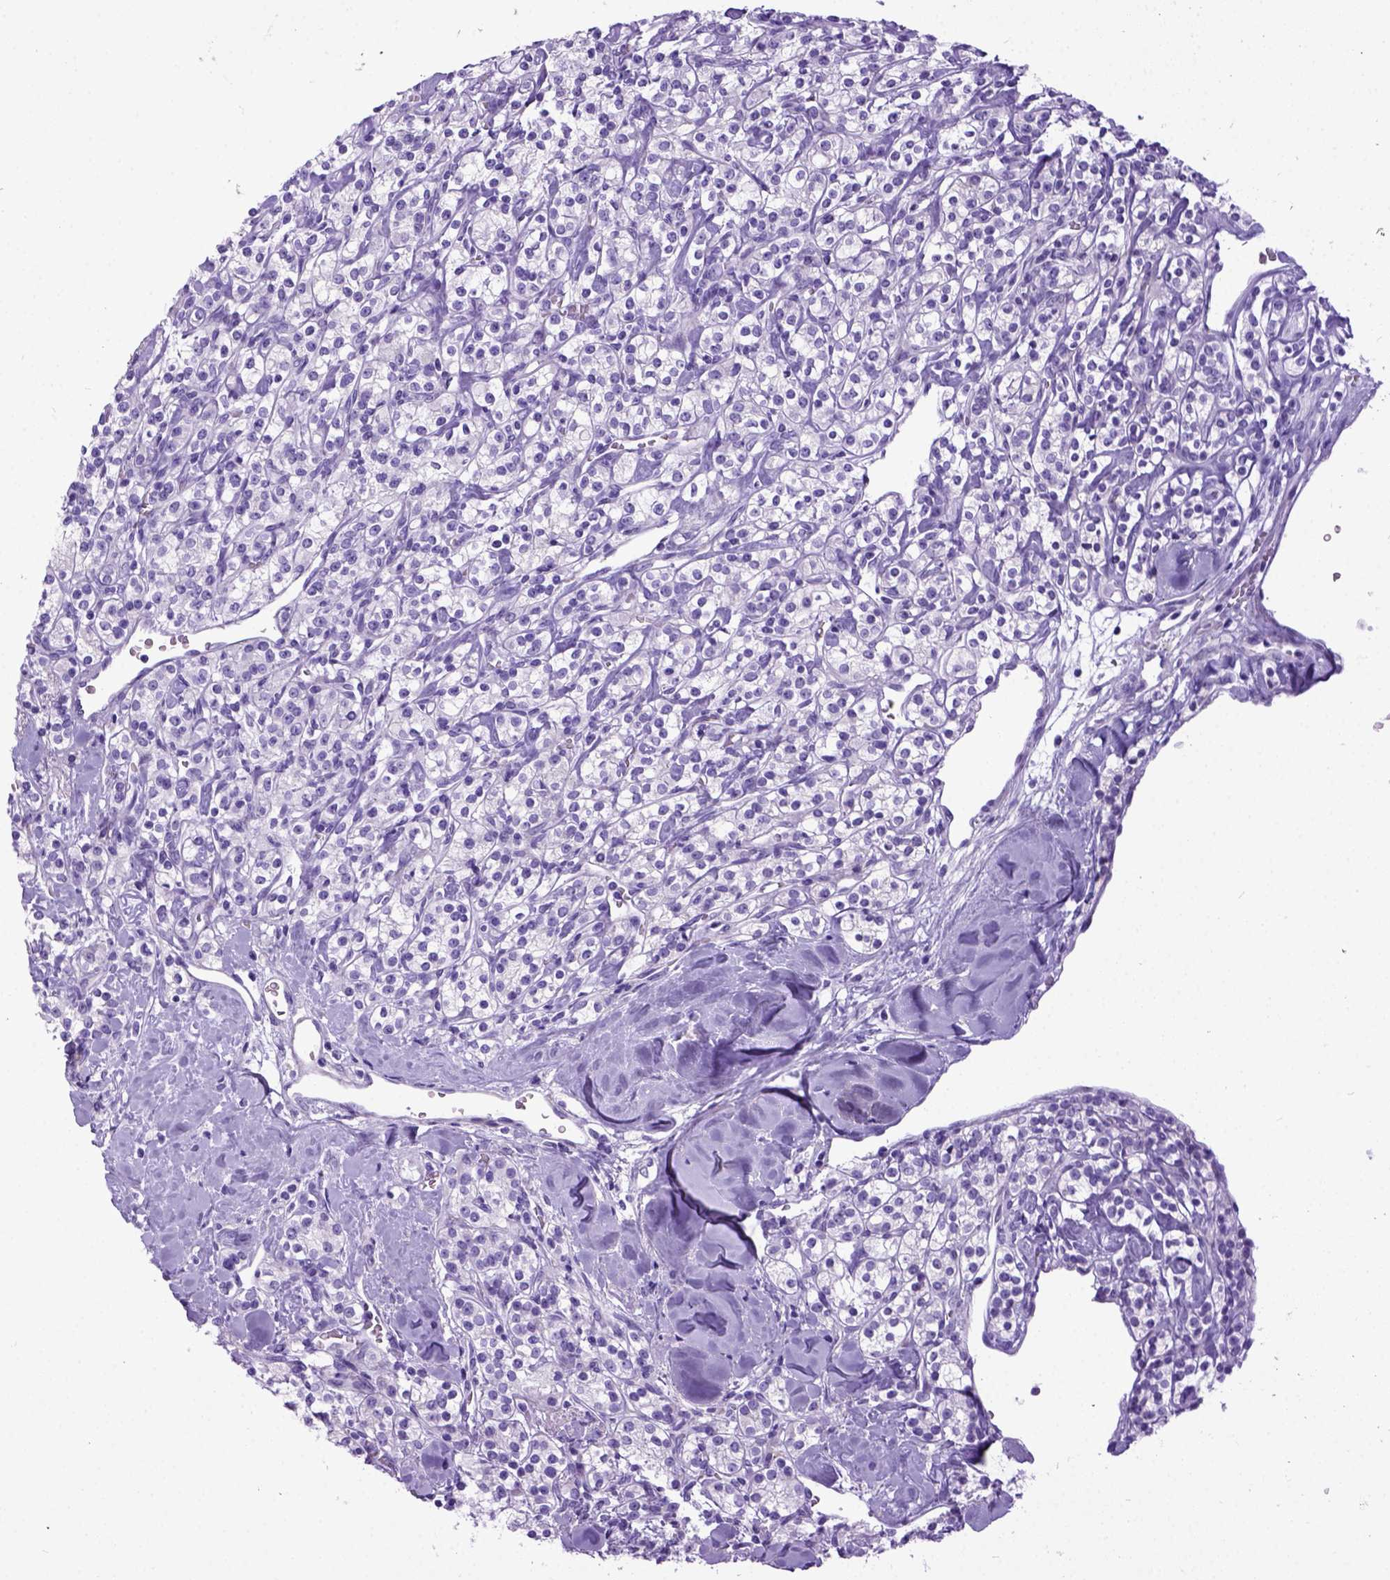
{"staining": {"intensity": "negative", "quantity": "none", "location": "none"}, "tissue": "renal cancer", "cell_type": "Tumor cells", "image_type": "cancer", "snomed": [{"axis": "morphology", "description": "Adenocarcinoma, NOS"}, {"axis": "topography", "description": "Kidney"}], "caption": "The micrograph reveals no staining of tumor cells in renal cancer. (Stains: DAB immunohistochemistry with hematoxylin counter stain, Microscopy: brightfield microscopy at high magnification).", "gene": "IGF2", "patient": {"sex": "male", "age": 77}}